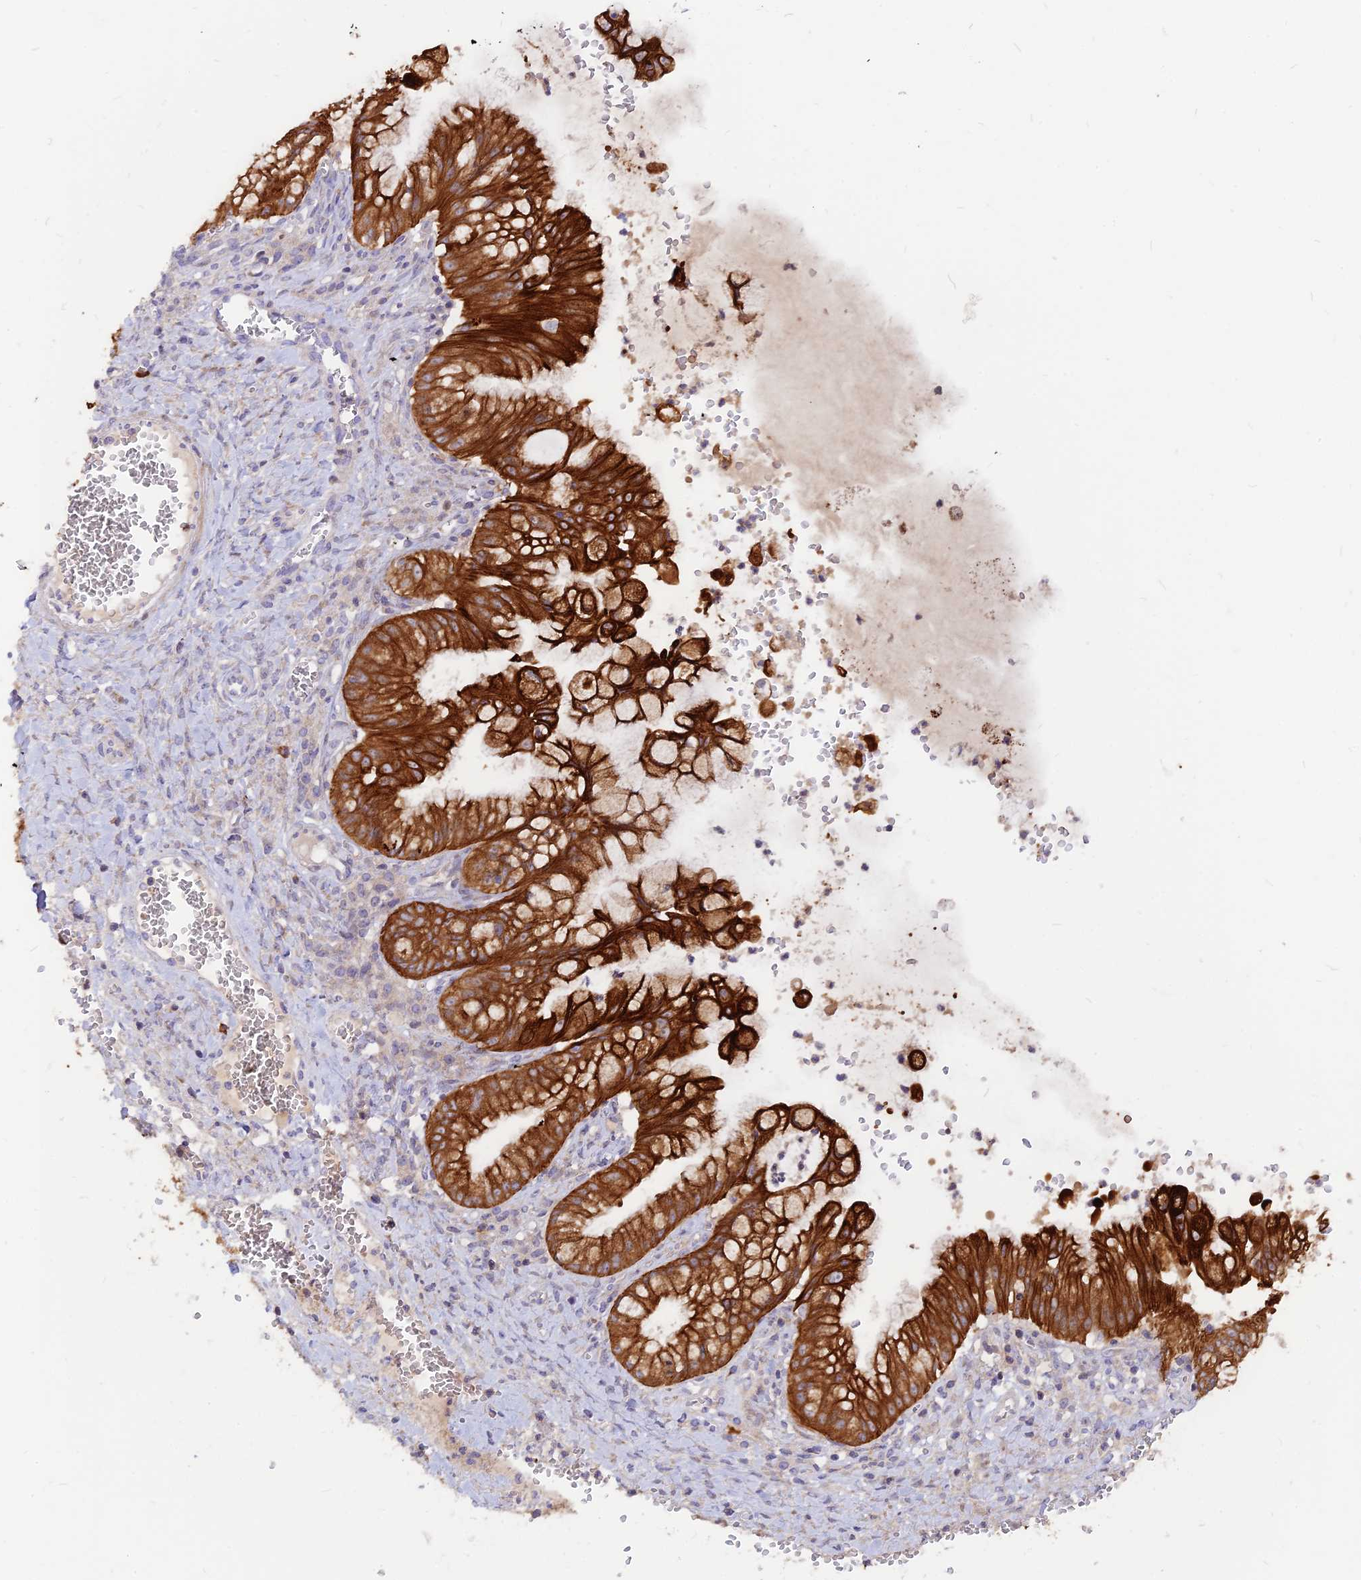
{"staining": {"intensity": "strong", "quantity": ">75%", "location": "cytoplasmic/membranous"}, "tissue": "ovarian cancer", "cell_type": "Tumor cells", "image_type": "cancer", "snomed": [{"axis": "morphology", "description": "Cystadenocarcinoma, mucinous, NOS"}, {"axis": "topography", "description": "Ovary"}], "caption": "The micrograph displays a brown stain indicating the presence of a protein in the cytoplasmic/membranous of tumor cells in ovarian cancer (mucinous cystadenocarcinoma).", "gene": "DENND2D", "patient": {"sex": "female", "age": 70}}